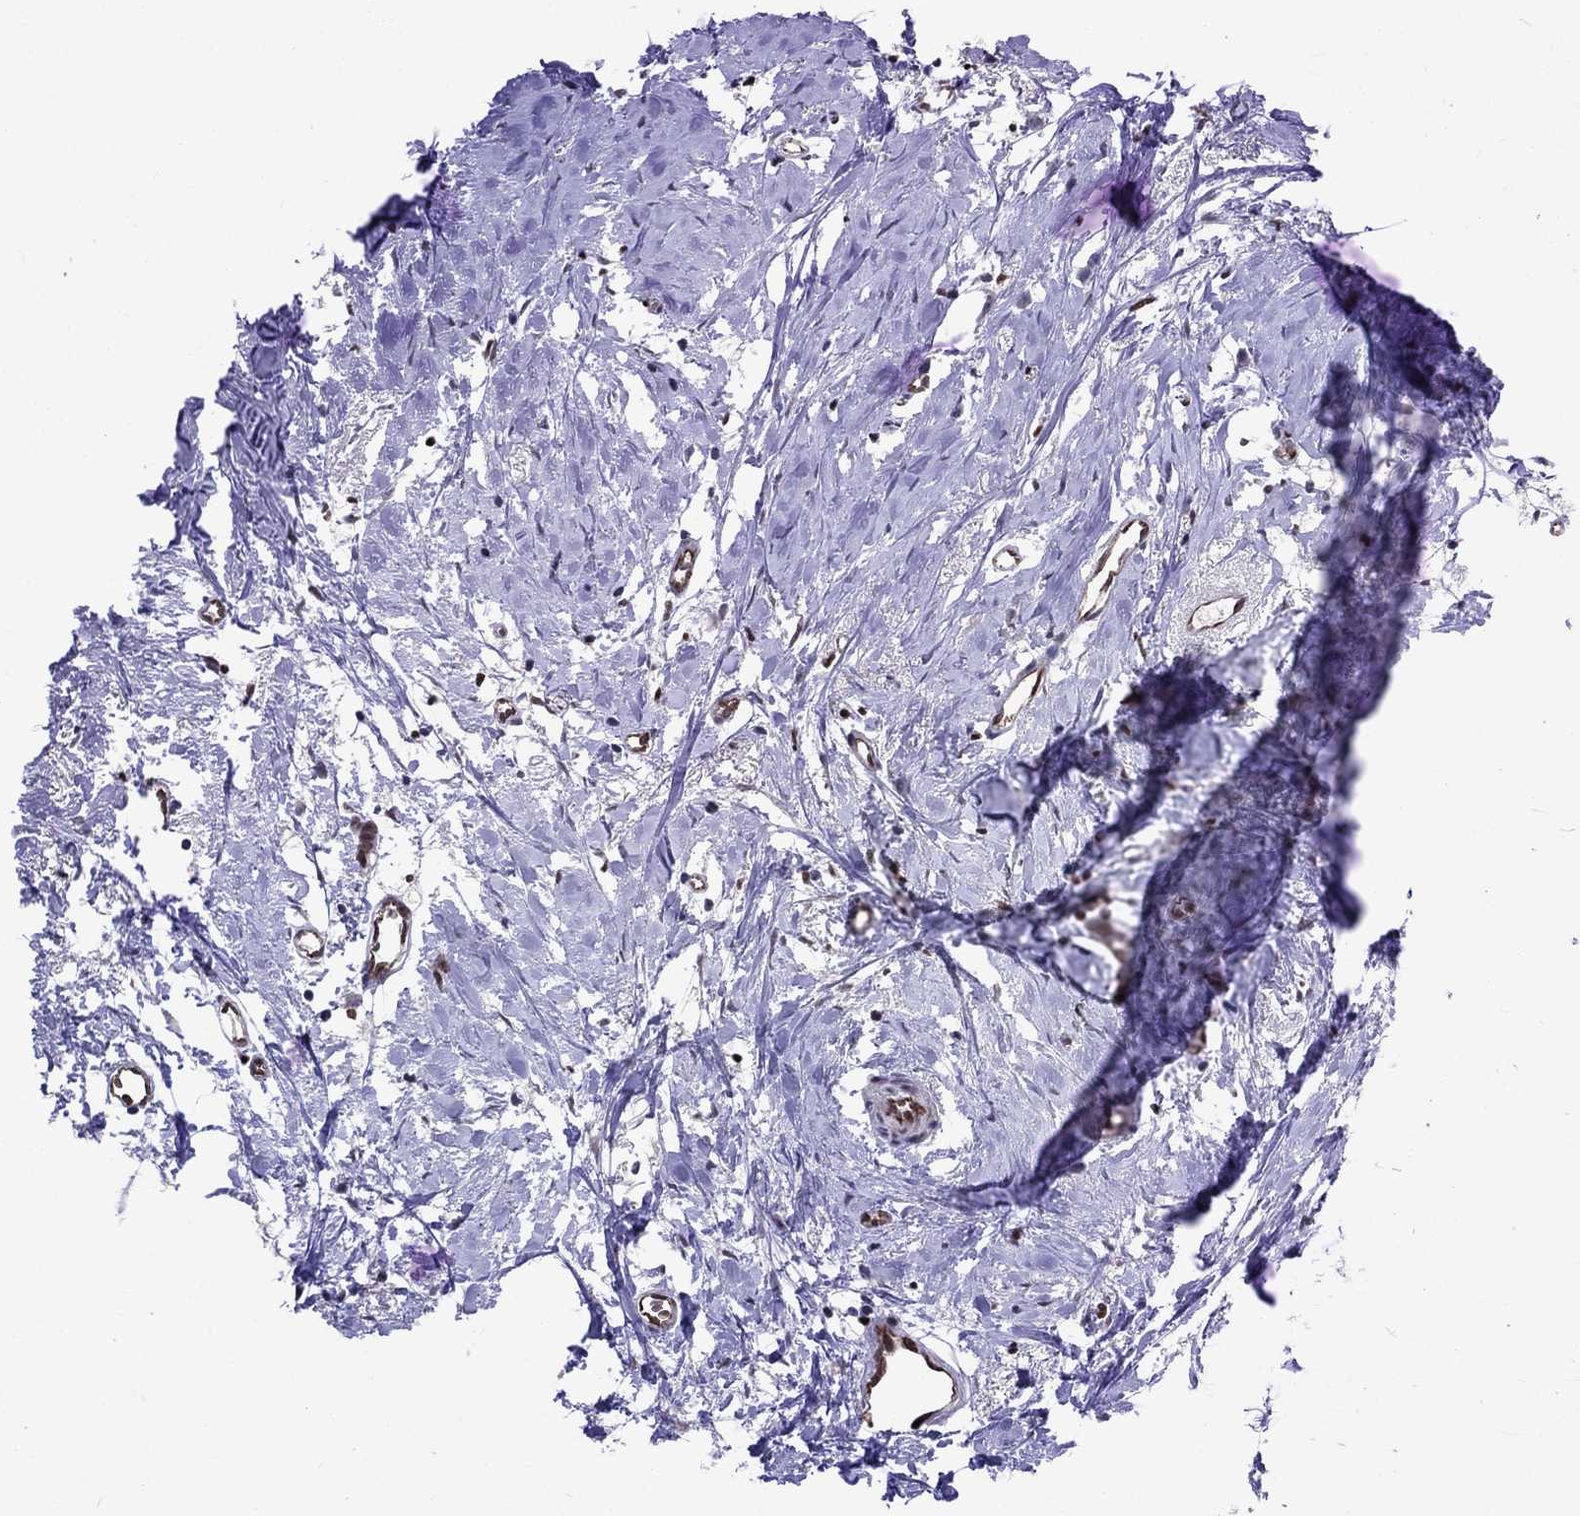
{"staining": {"intensity": "negative", "quantity": "none", "location": "none"}, "tissue": "breast cancer", "cell_type": "Tumor cells", "image_type": "cancer", "snomed": [{"axis": "morphology", "description": "Duct carcinoma"}, {"axis": "topography", "description": "Breast"}], "caption": "Image shows no protein expression in tumor cells of breast intraductal carcinoma tissue.", "gene": "ZBED1", "patient": {"sex": "female", "age": 40}}